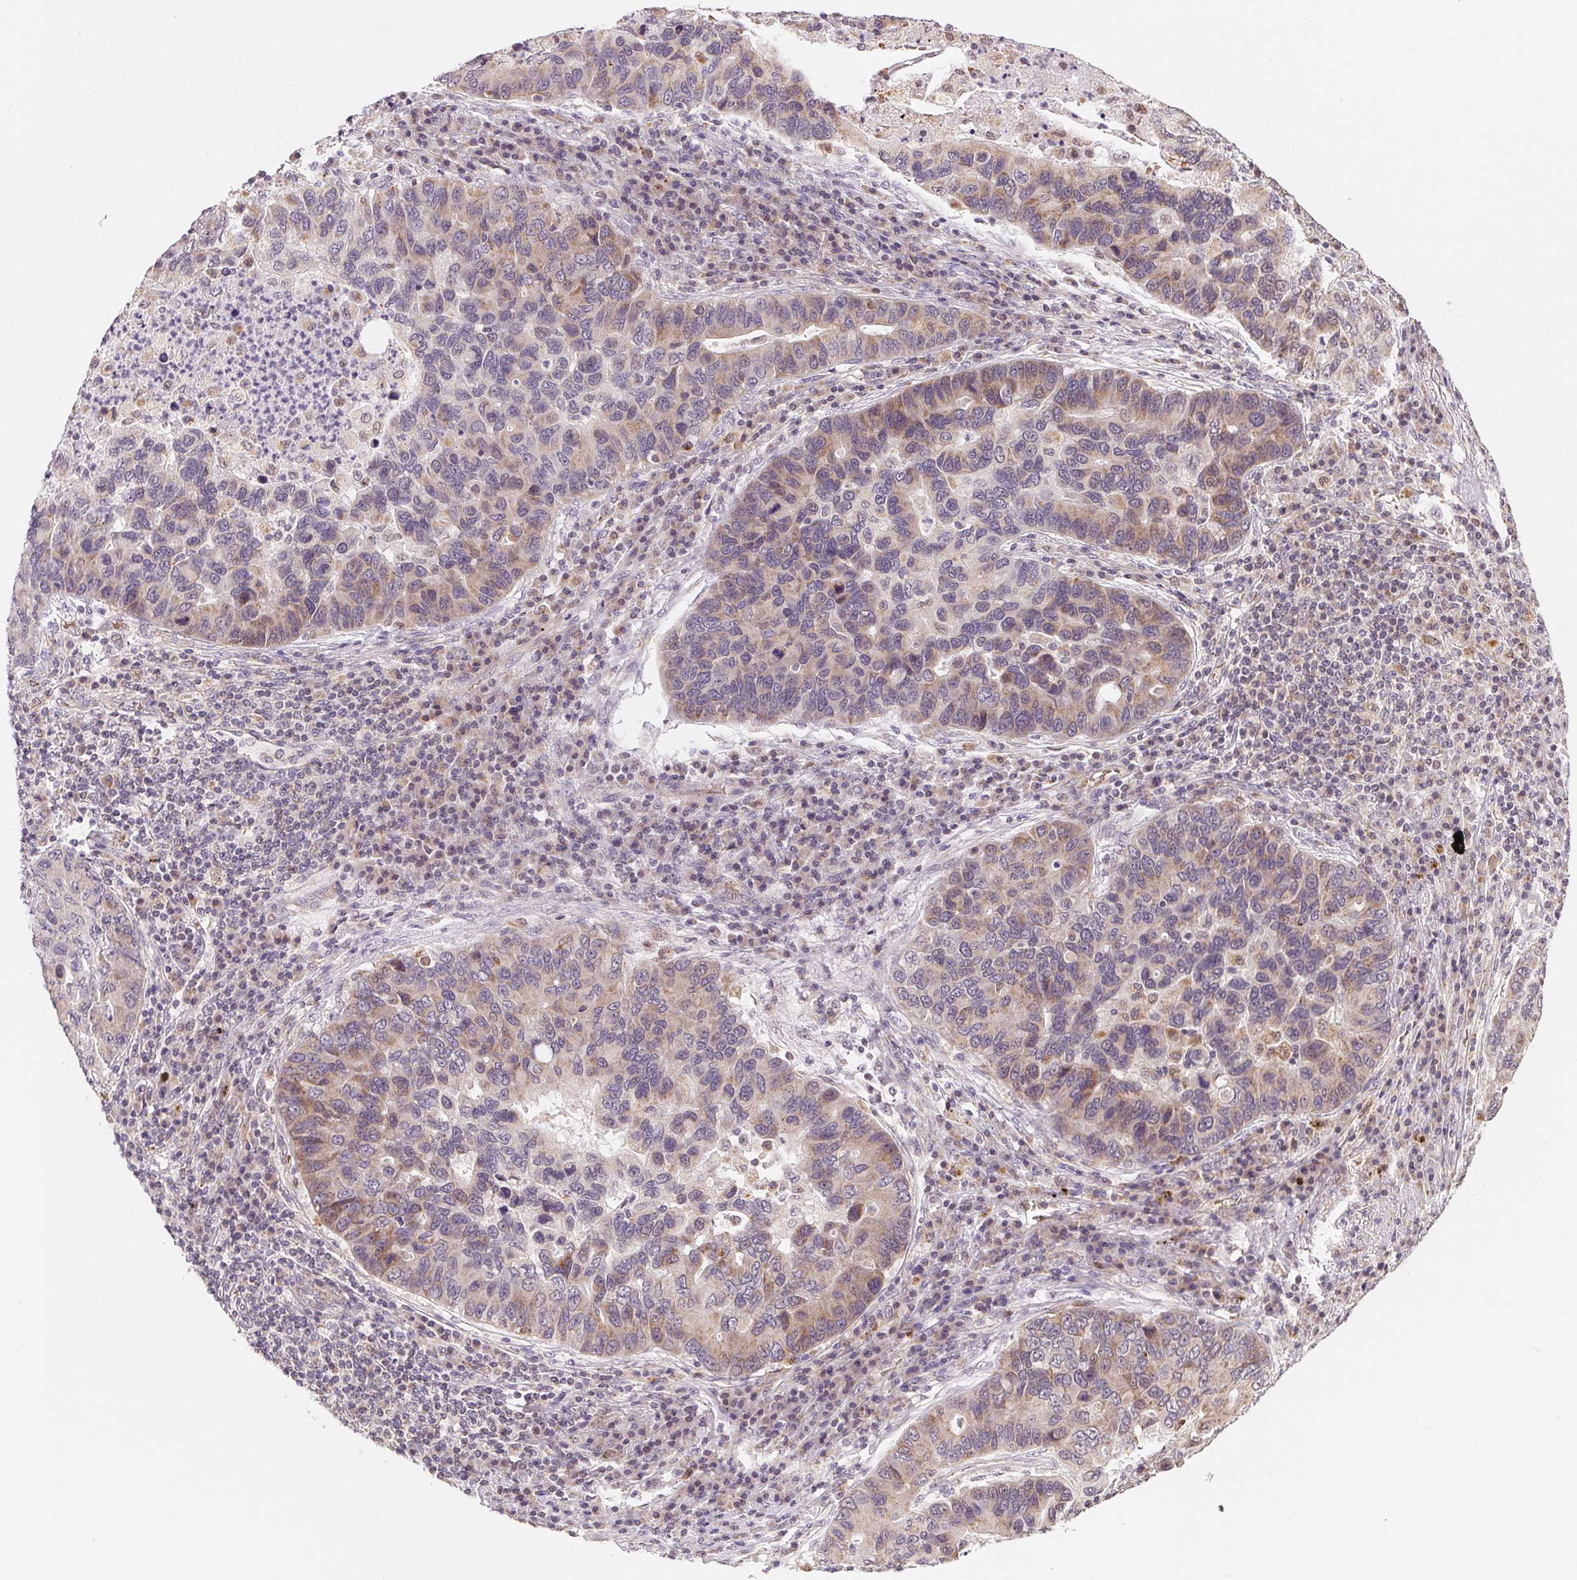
{"staining": {"intensity": "weak", "quantity": "25%-75%", "location": "cytoplasmic/membranous"}, "tissue": "lung cancer", "cell_type": "Tumor cells", "image_type": "cancer", "snomed": [{"axis": "morphology", "description": "Adenocarcinoma, NOS"}, {"axis": "morphology", "description": "Adenocarcinoma, metastatic, NOS"}, {"axis": "topography", "description": "Lymph node"}, {"axis": "topography", "description": "Lung"}], "caption": "Lung cancer (metastatic adenocarcinoma) tissue displays weak cytoplasmic/membranous expression in about 25%-75% of tumor cells The protein is shown in brown color, while the nuclei are stained blue.", "gene": "METTL13", "patient": {"sex": "female", "age": 54}}